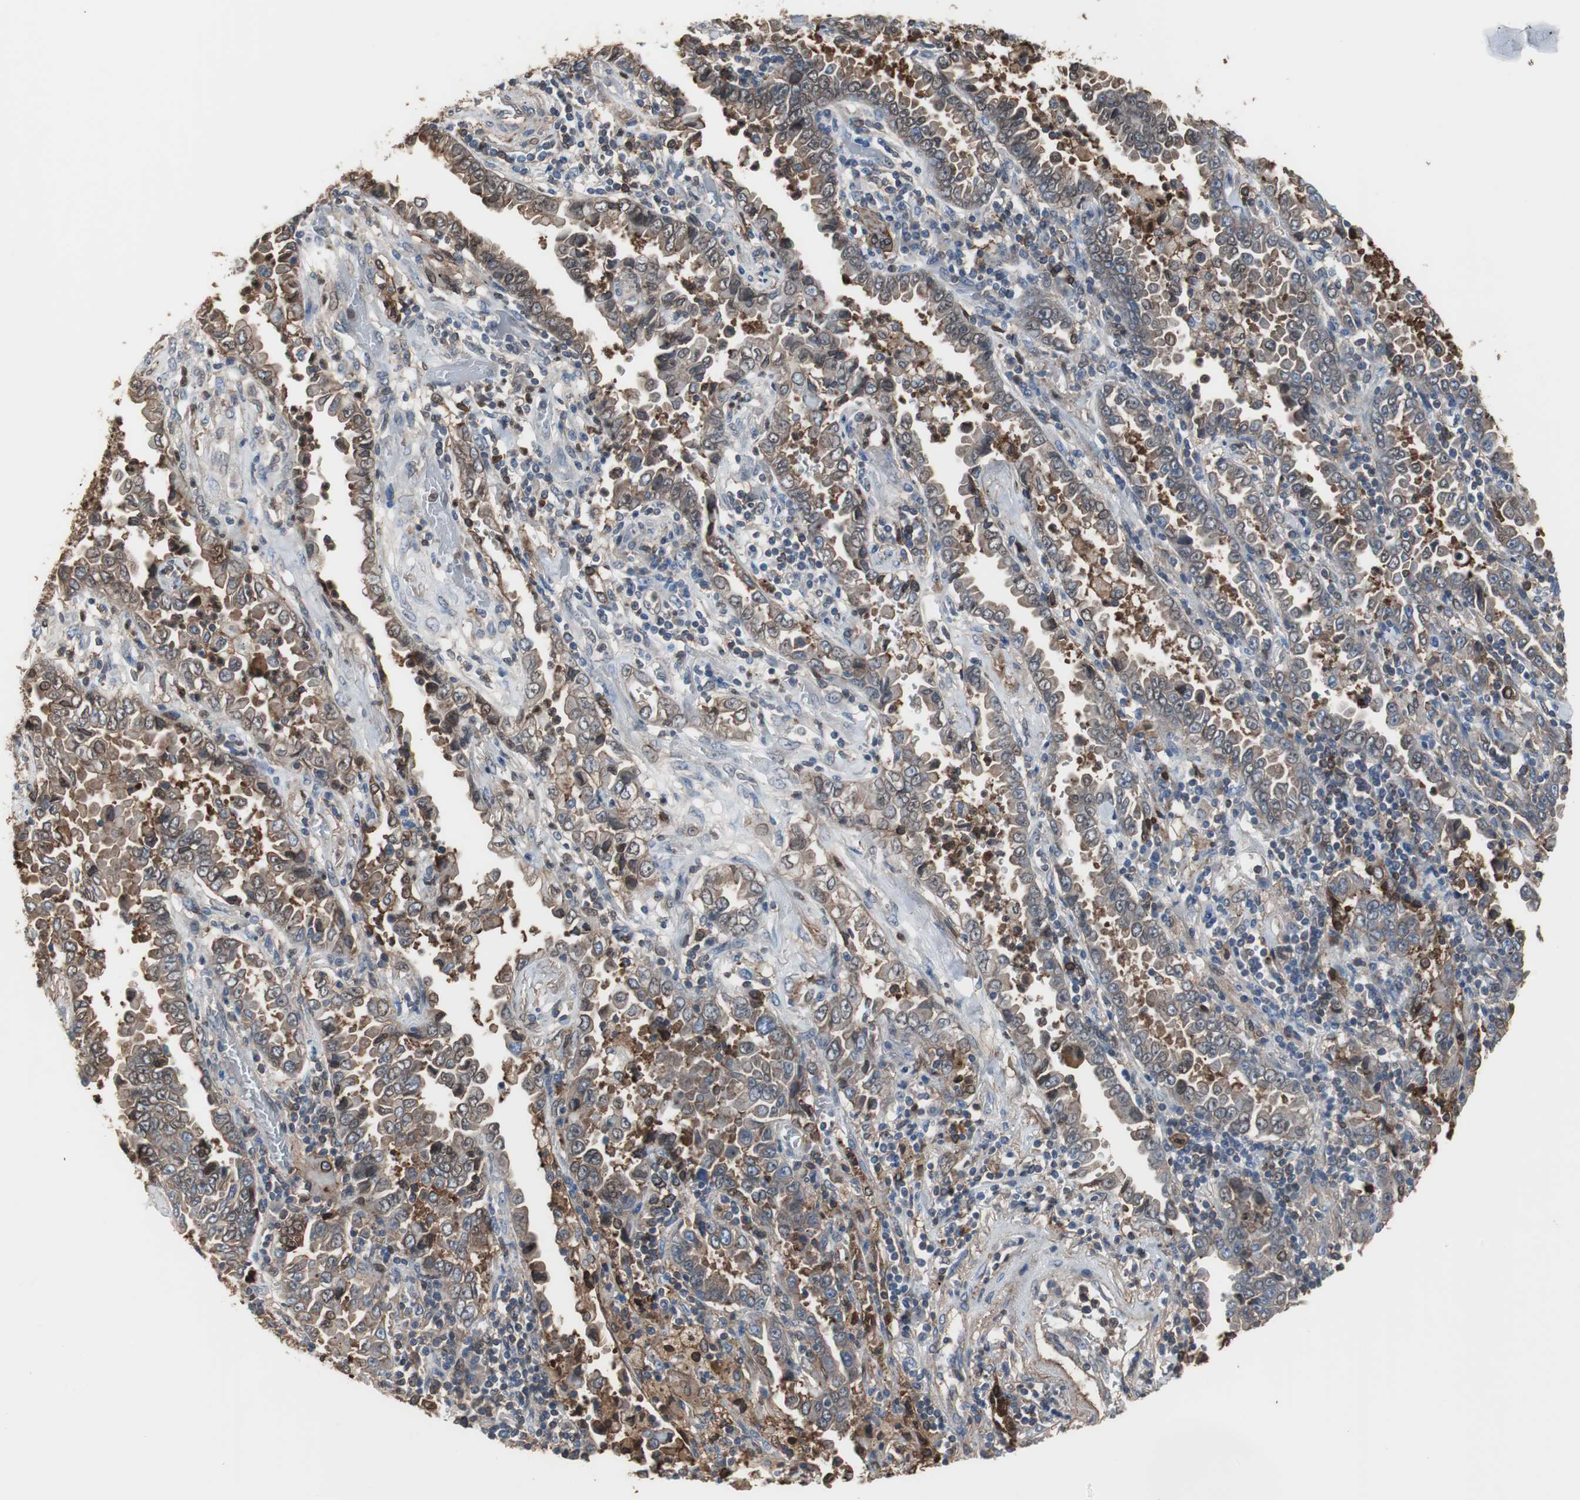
{"staining": {"intensity": "moderate", "quantity": "25%-75%", "location": "cytoplasmic/membranous"}, "tissue": "lung cancer", "cell_type": "Tumor cells", "image_type": "cancer", "snomed": [{"axis": "morphology", "description": "Normal tissue, NOS"}, {"axis": "morphology", "description": "Inflammation, NOS"}, {"axis": "morphology", "description": "Adenocarcinoma, NOS"}, {"axis": "topography", "description": "Lung"}], "caption": "Immunohistochemical staining of human lung adenocarcinoma reveals medium levels of moderate cytoplasmic/membranous positivity in approximately 25%-75% of tumor cells.", "gene": "ANXA4", "patient": {"sex": "female", "age": 64}}